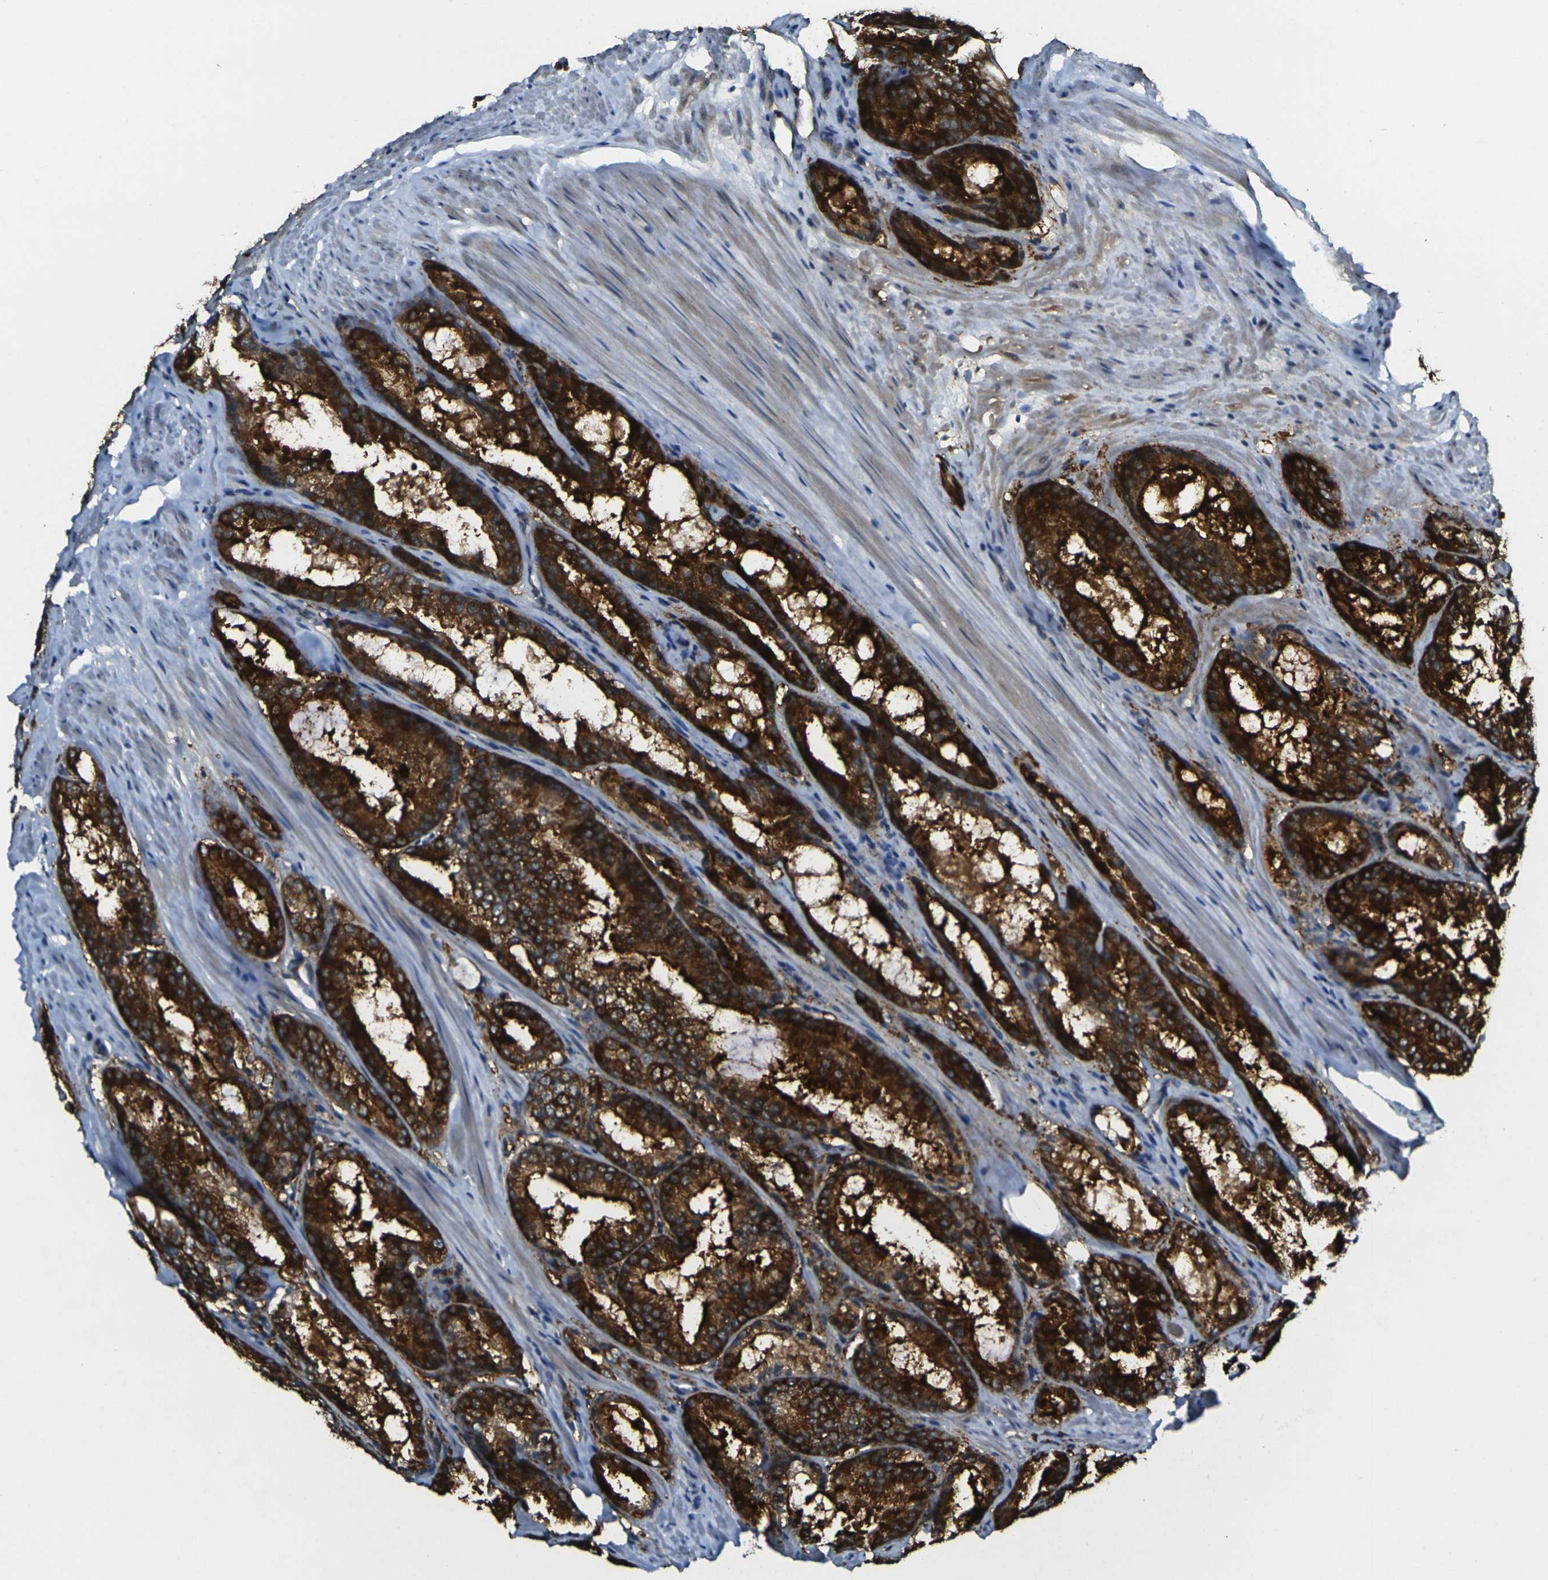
{"staining": {"intensity": "strong", "quantity": ">75%", "location": "cytoplasmic/membranous"}, "tissue": "prostate cancer", "cell_type": "Tumor cells", "image_type": "cancer", "snomed": [{"axis": "morphology", "description": "Adenocarcinoma, Low grade"}, {"axis": "topography", "description": "Prostate"}], "caption": "DAB (3,3'-diaminobenzidine) immunohistochemical staining of low-grade adenocarcinoma (prostate) reveals strong cytoplasmic/membranous protein staining in about >75% of tumor cells.", "gene": "GNA12", "patient": {"sex": "male", "age": 64}}